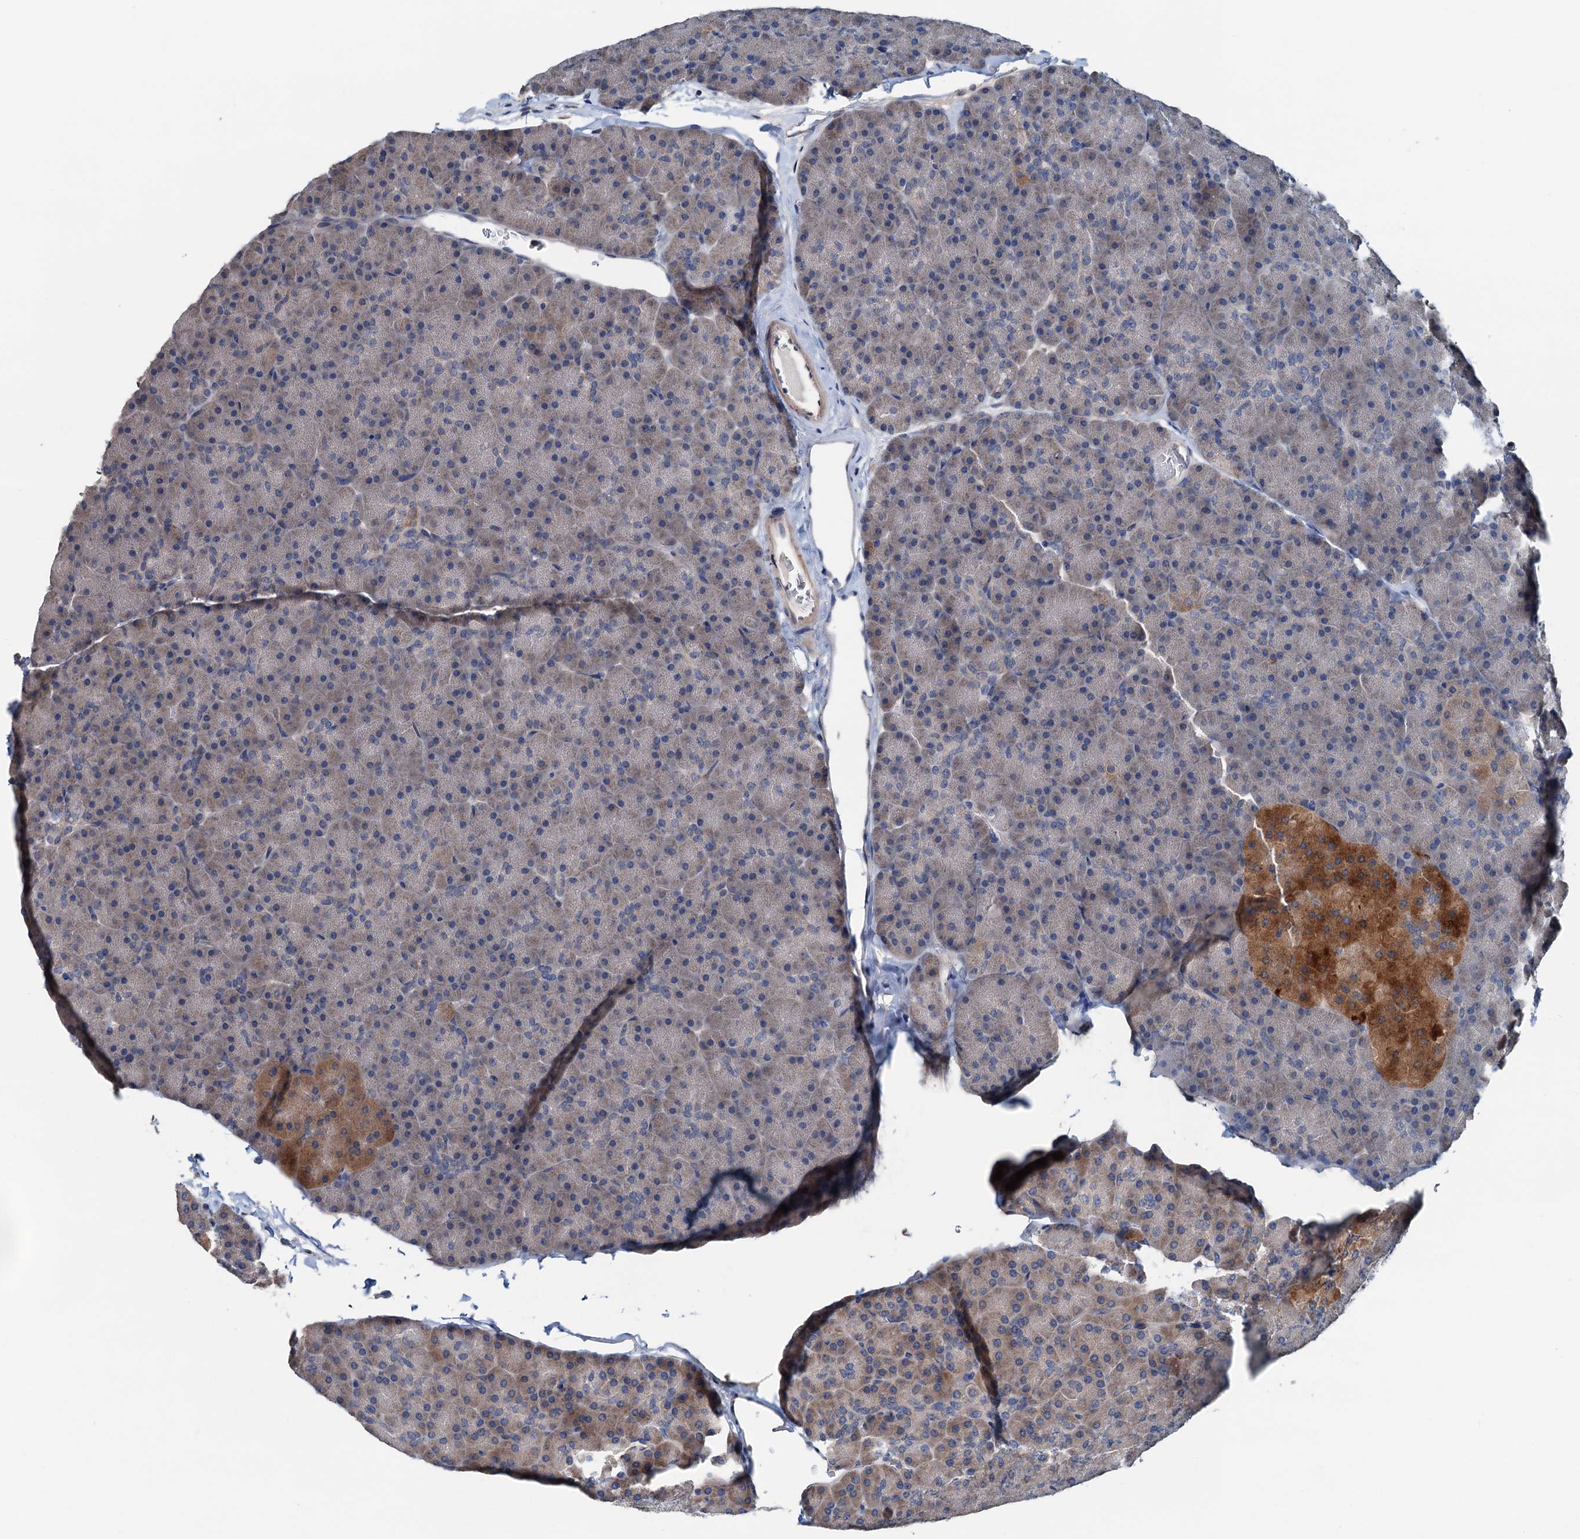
{"staining": {"intensity": "moderate", "quantity": "25%-75%", "location": "cytoplasmic/membranous"}, "tissue": "pancreas", "cell_type": "Exocrine glandular cells", "image_type": "normal", "snomed": [{"axis": "morphology", "description": "Normal tissue, NOS"}, {"axis": "topography", "description": "Pancreas"}], "caption": "Immunohistochemistry (IHC) histopathology image of normal pancreas stained for a protein (brown), which shows medium levels of moderate cytoplasmic/membranous staining in about 25%-75% of exocrine glandular cells.", "gene": "ELAC1", "patient": {"sex": "male", "age": 36}}